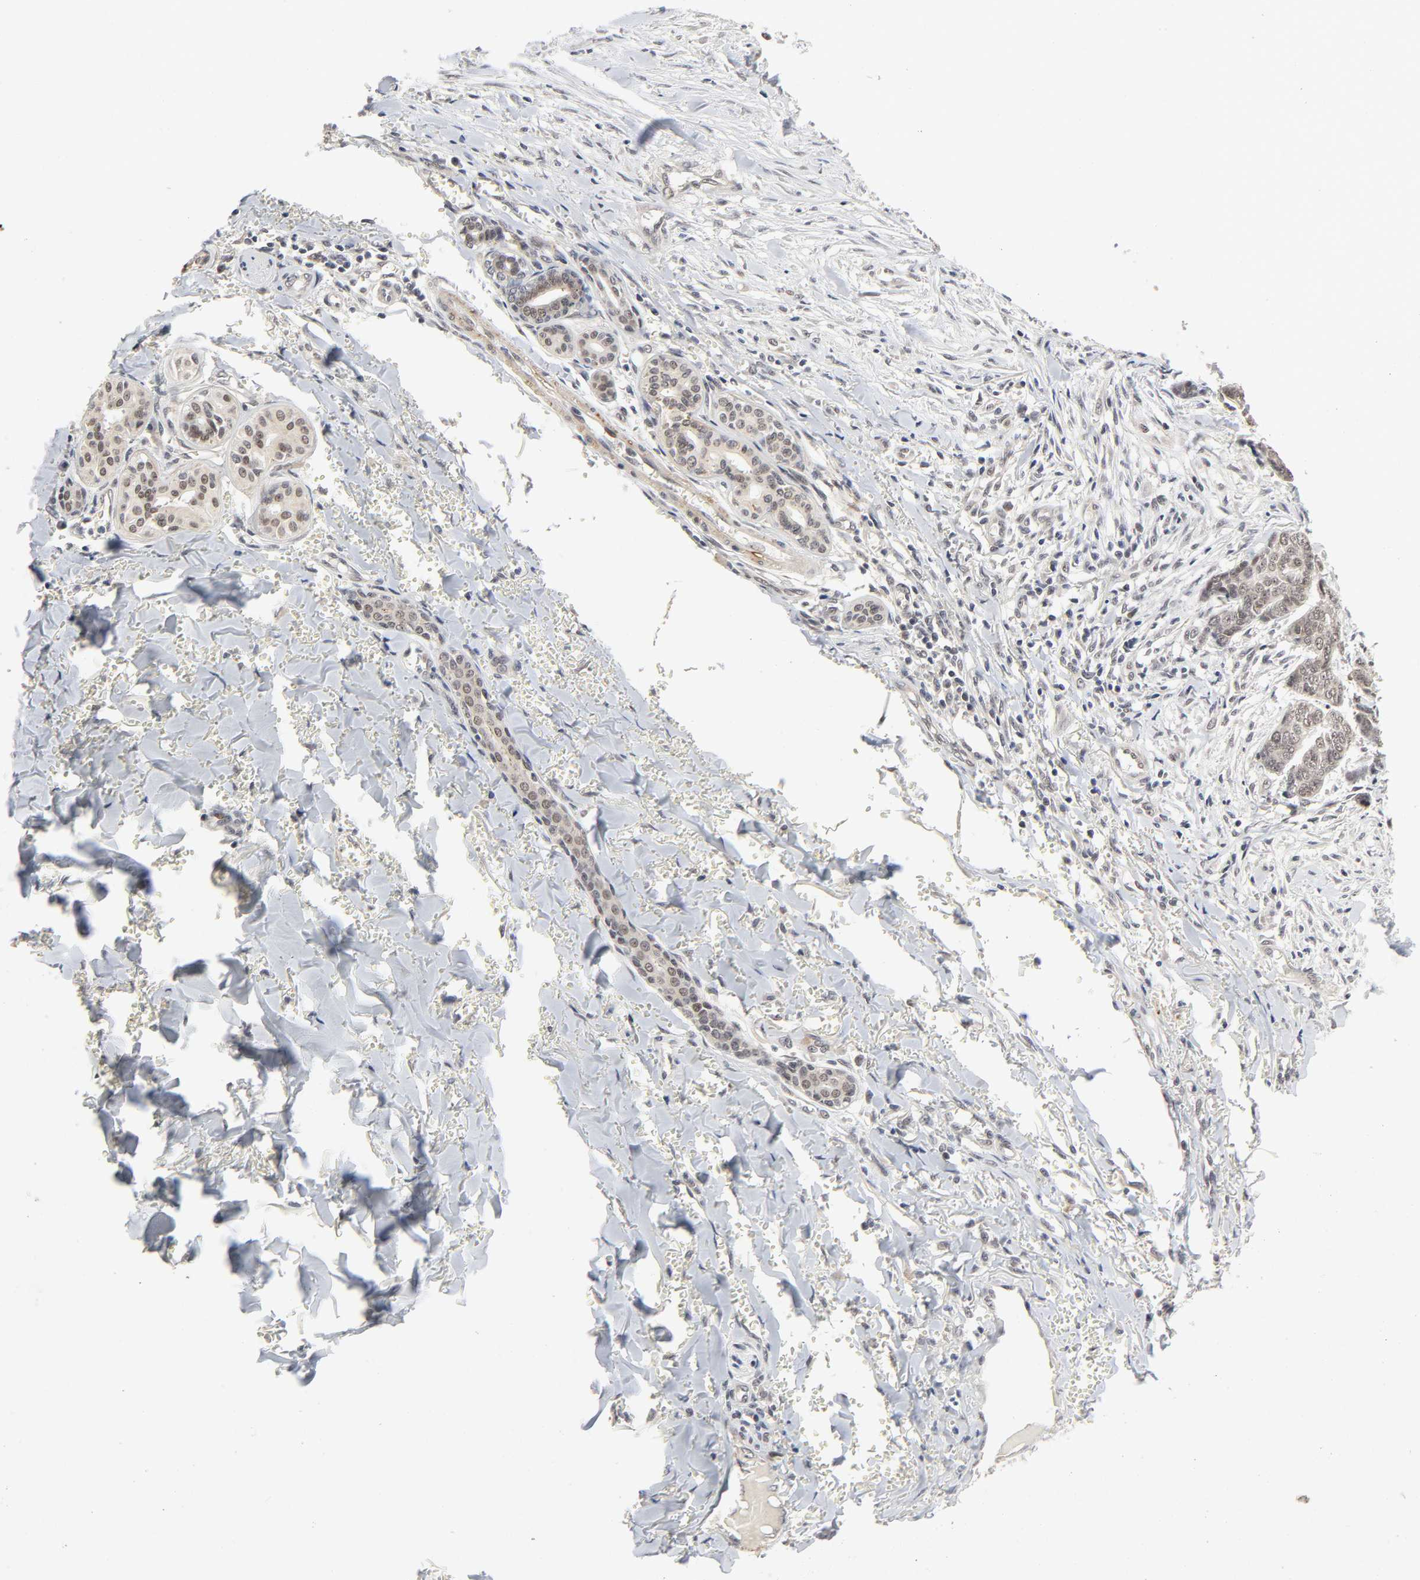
{"staining": {"intensity": "weak", "quantity": ">75%", "location": "nuclear"}, "tissue": "skin cancer", "cell_type": "Tumor cells", "image_type": "cancer", "snomed": [{"axis": "morphology", "description": "Basal cell carcinoma"}, {"axis": "topography", "description": "Skin"}], "caption": "Weak nuclear protein expression is seen in approximately >75% of tumor cells in skin basal cell carcinoma.", "gene": "ZKSCAN8", "patient": {"sex": "female", "age": 64}}